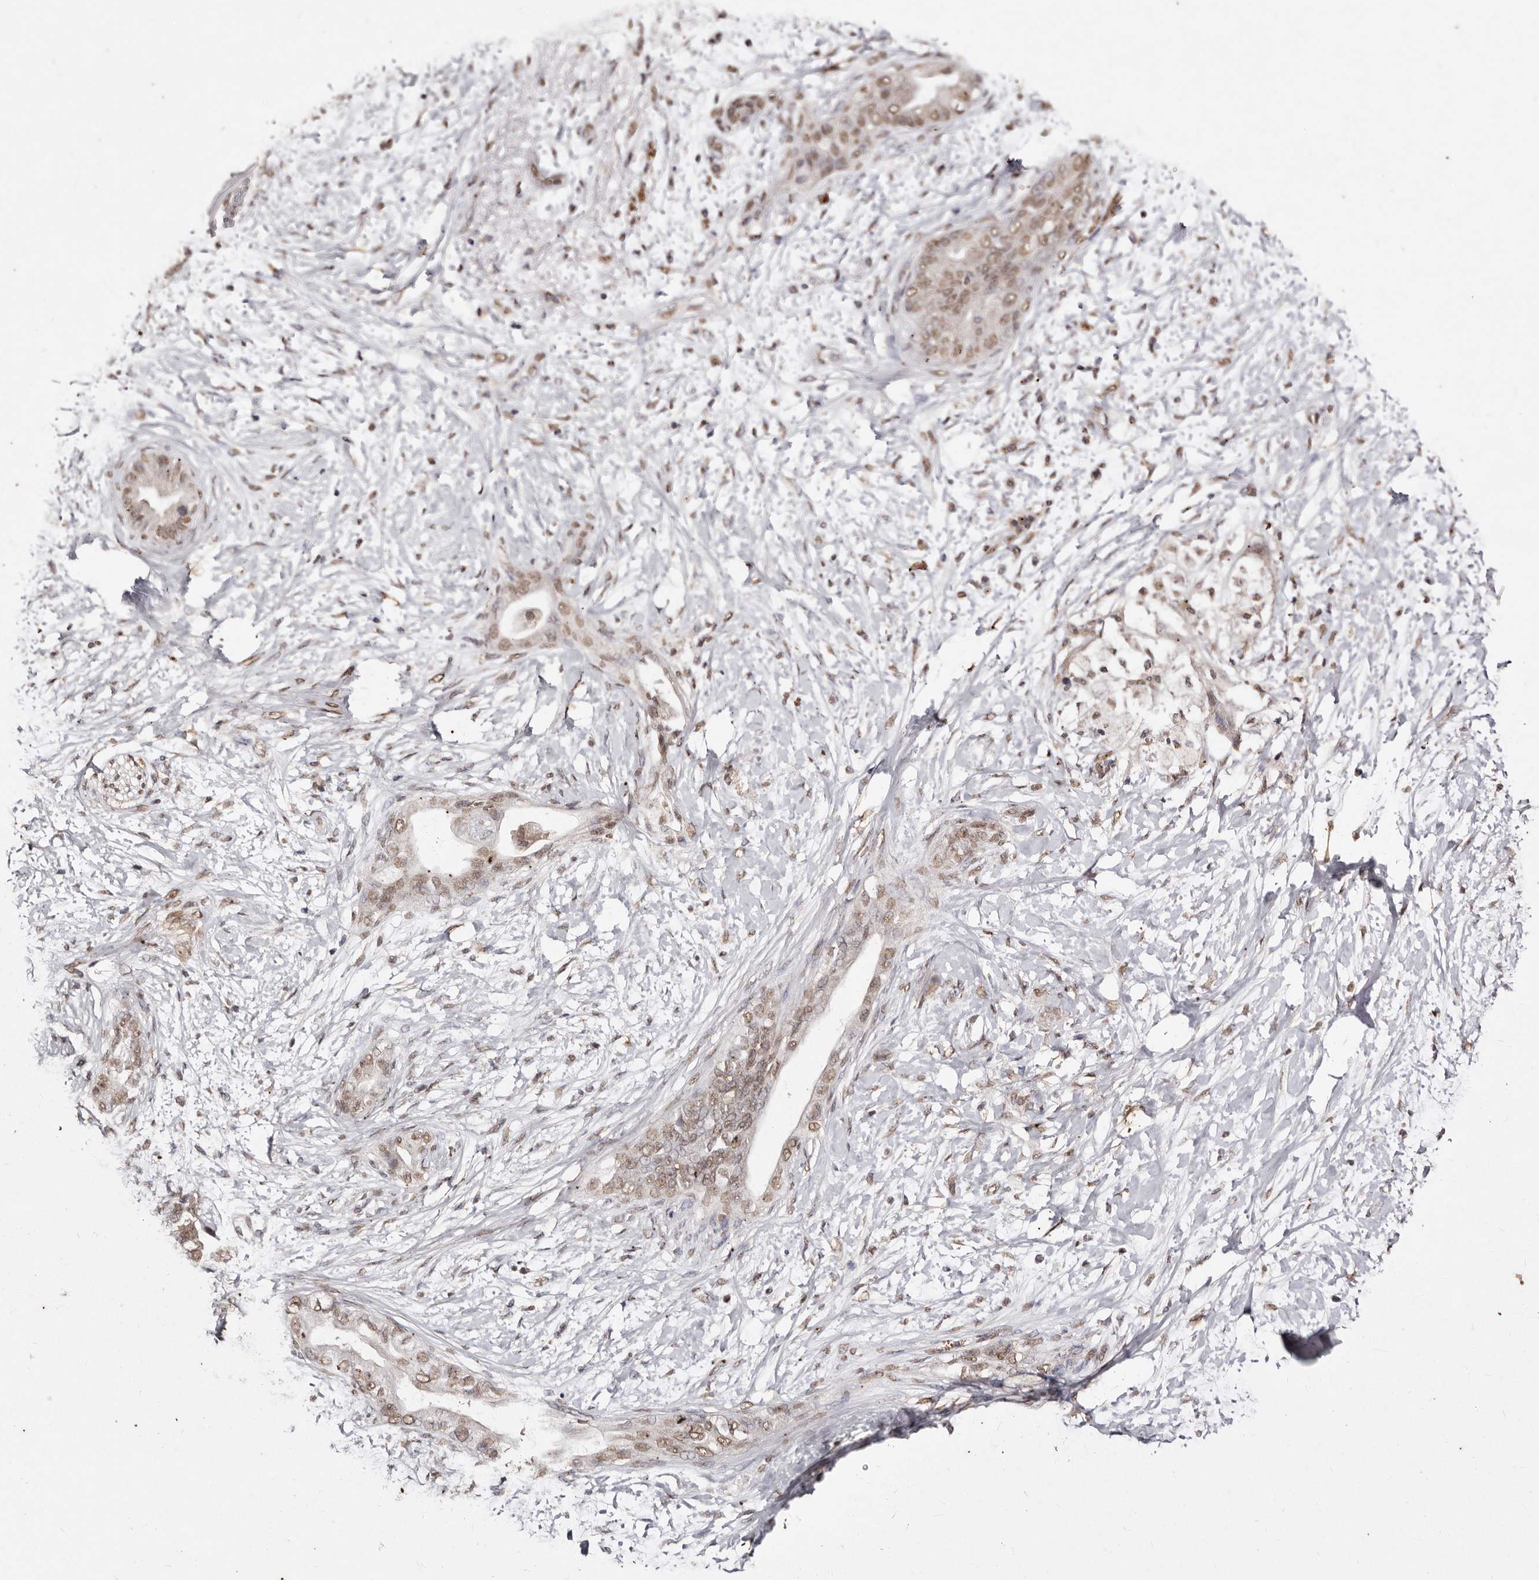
{"staining": {"intensity": "moderate", "quantity": ">75%", "location": "nuclear"}, "tissue": "soft tissue", "cell_type": "Chondrocytes", "image_type": "normal", "snomed": [{"axis": "morphology", "description": "Normal tissue, NOS"}, {"axis": "morphology", "description": "Adenocarcinoma, NOS"}, {"axis": "topography", "description": "Duodenum"}, {"axis": "topography", "description": "Peripheral nerve tissue"}], "caption": "Chondrocytes display moderate nuclear expression in approximately >75% of cells in benign soft tissue. The staining is performed using DAB (3,3'-diaminobenzidine) brown chromogen to label protein expression. The nuclei are counter-stained blue using hematoxylin.", "gene": "ERBB4", "patient": {"sex": "female", "age": 60}}